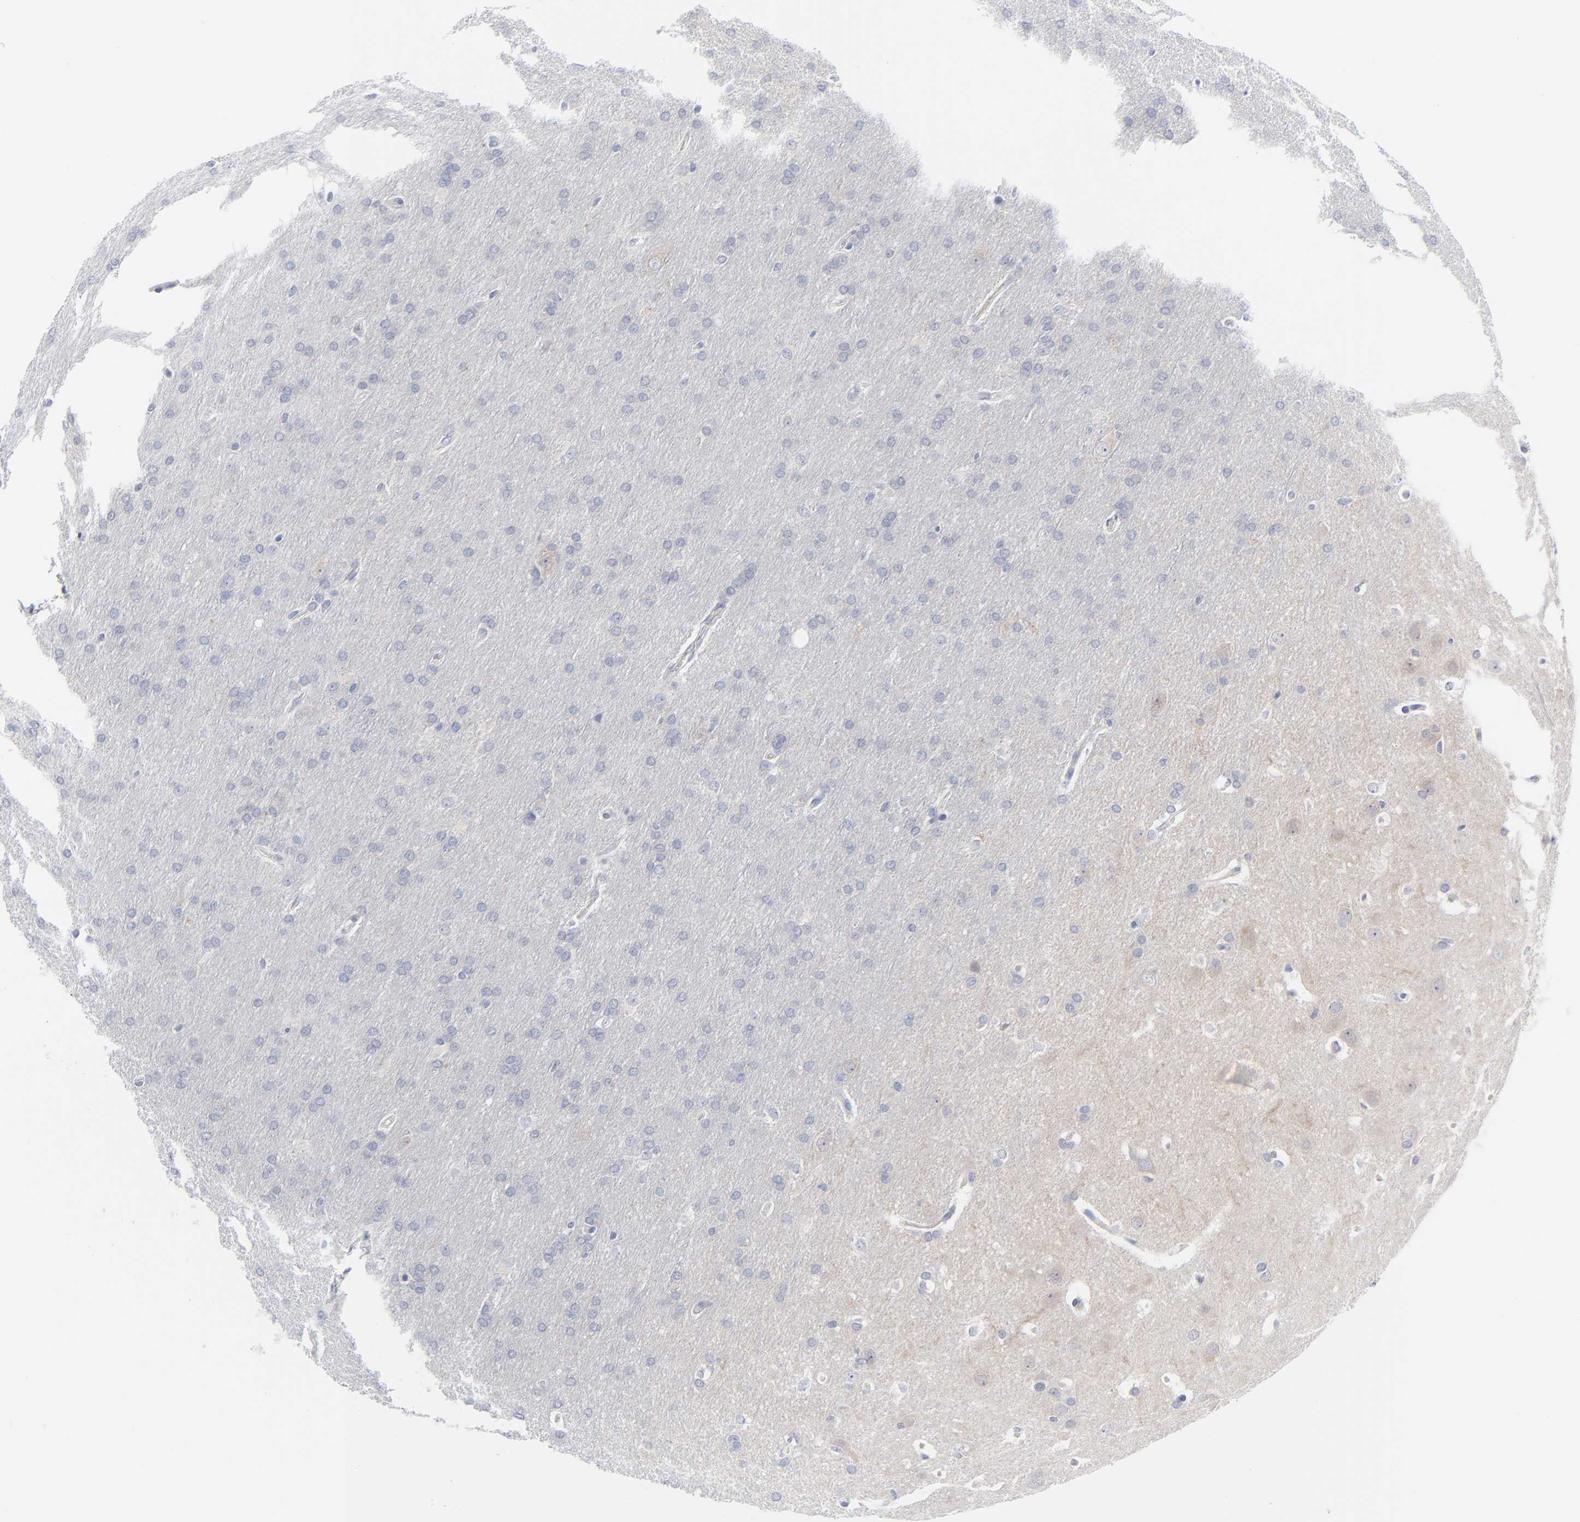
{"staining": {"intensity": "negative", "quantity": "none", "location": "none"}, "tissue": "glioma", "cell_type": "Tumor cells", "image_type": "cancer", "snomed": [{"axis": "morphology", "description": "Glioma, malignant, Low grade"}, {"axis": "topography", "description": "Brain"}], "caption": "The IHC micrograph has no significant positivity in tumor cells of glioma tissue.", "gene": "CLEC4G", "patient": {"sex": "female", "age": 32}}